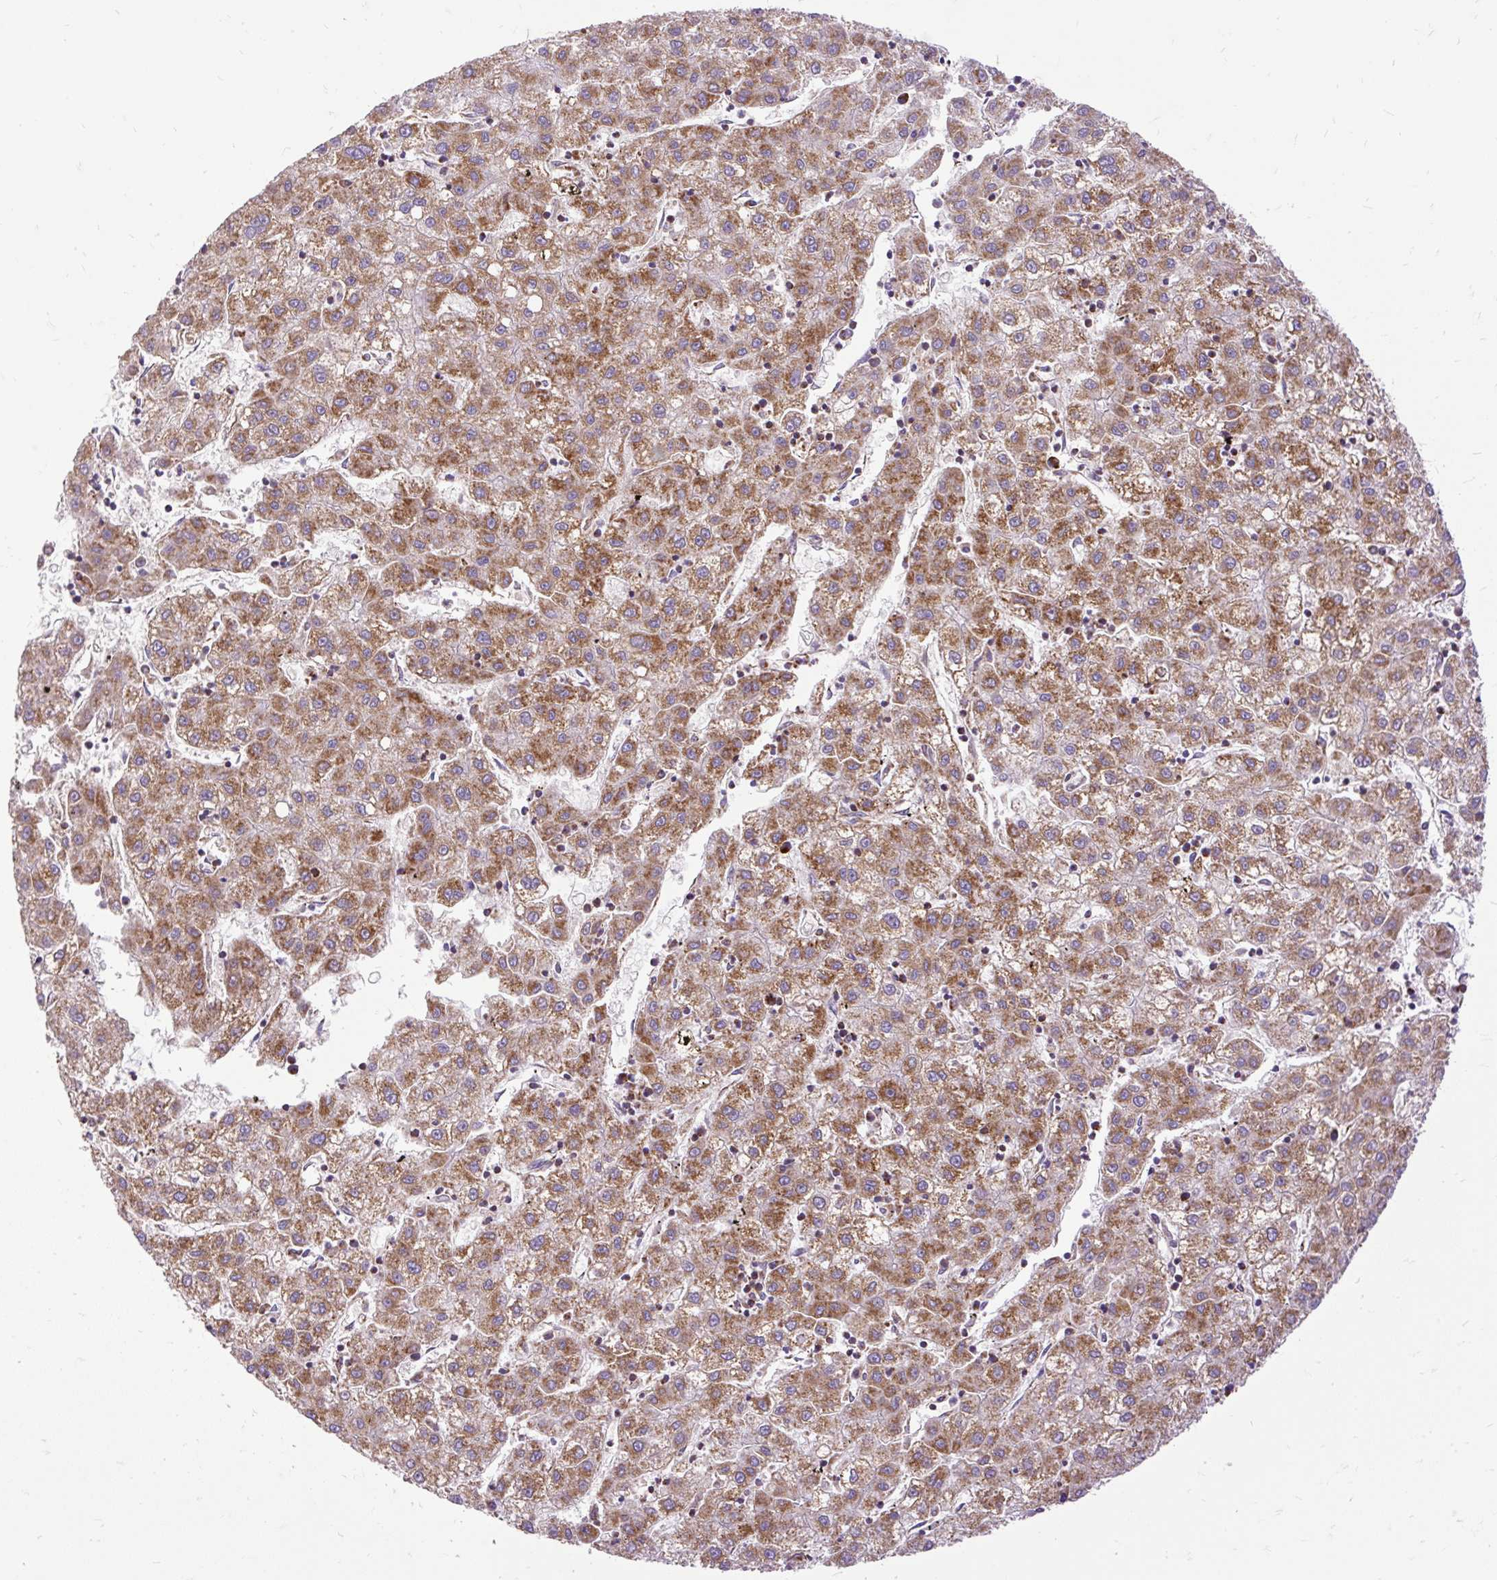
{"staining": {"intensity": "moderate", "quantity": ">75%", "location": "cytoplasmic/membranous"}, "tissue": "liver cancer", "cell_type": "Tumor cells", "image_type": "cancer", "snomed": [{"axis": "morphology", "description": "Carcinoma, Hepatocellular, NOS"}, {"axis": "topography", "description": "Liver"}], "caption": "High-power microscopy captured an IHC micrograph of liver cancer, revealing moderate cytoplasmic/membranous expression in approximately >75% of tumor cells.", "gene": "TOMM40", "patient": {"sex": "male", "age": 72}}